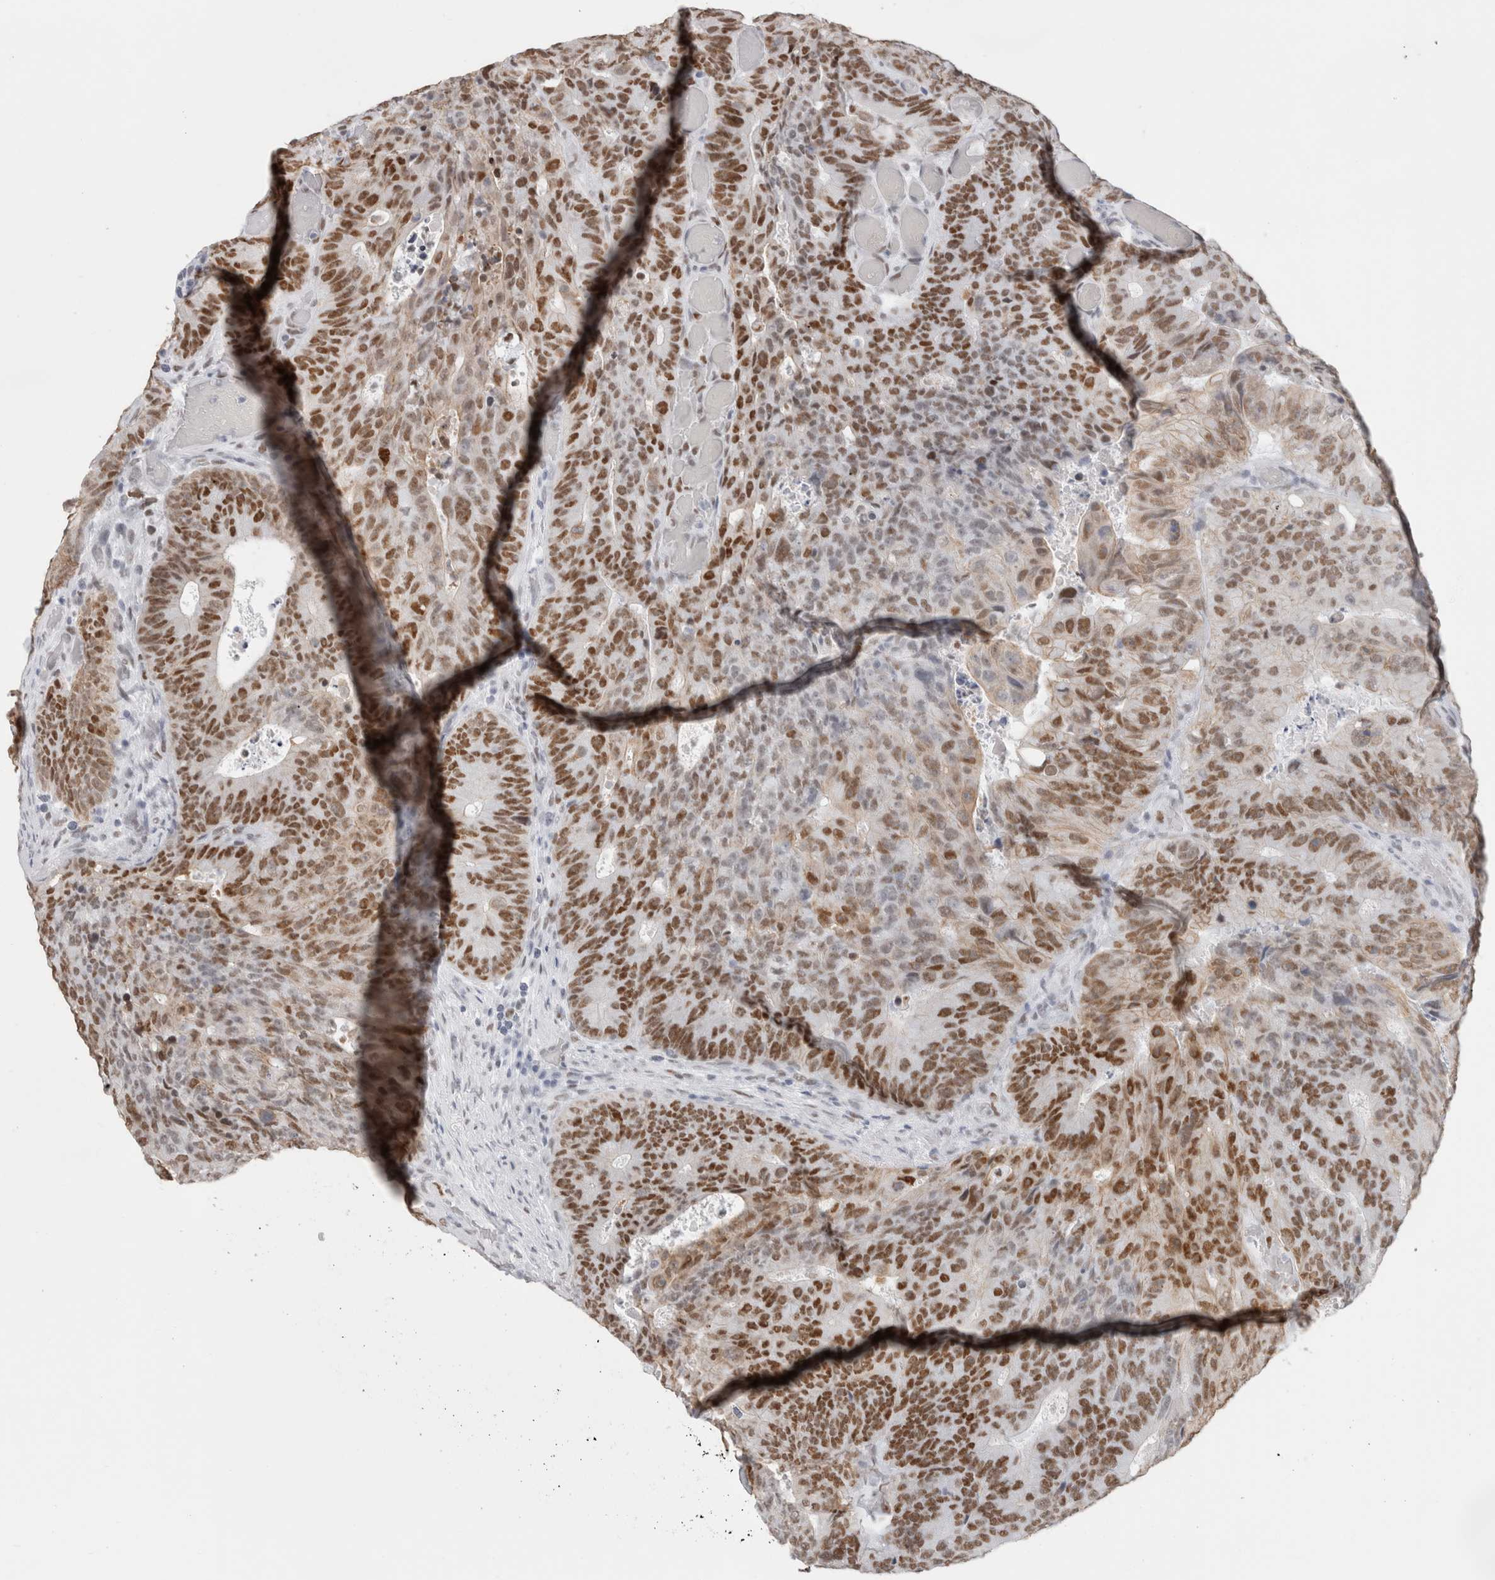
{"staining": {"intensity": "moderate", "quantity": ">75%", "location": "nuclear"}, "tissue": "colorectal cancer", "cell_type": "Tumor cells", "image_type": "cancer", "snomed": [{"axis": "morphology", "description": "Adenocarcinoma, NOS"}, {"axis": "topography", "description": "Colon"}], "caption": "Immunohistochemistry image of neoplastic tissue: colorectal cancer (adenocarcinoma) stained using immunohistochemistry displays medium levels of moderate protein expression localized specifically in the nuclear of tumor cells, appearing as a nuclear brown color.", "gene": "SMARCC1", "patient": {"sex": "male", "age": 87}}